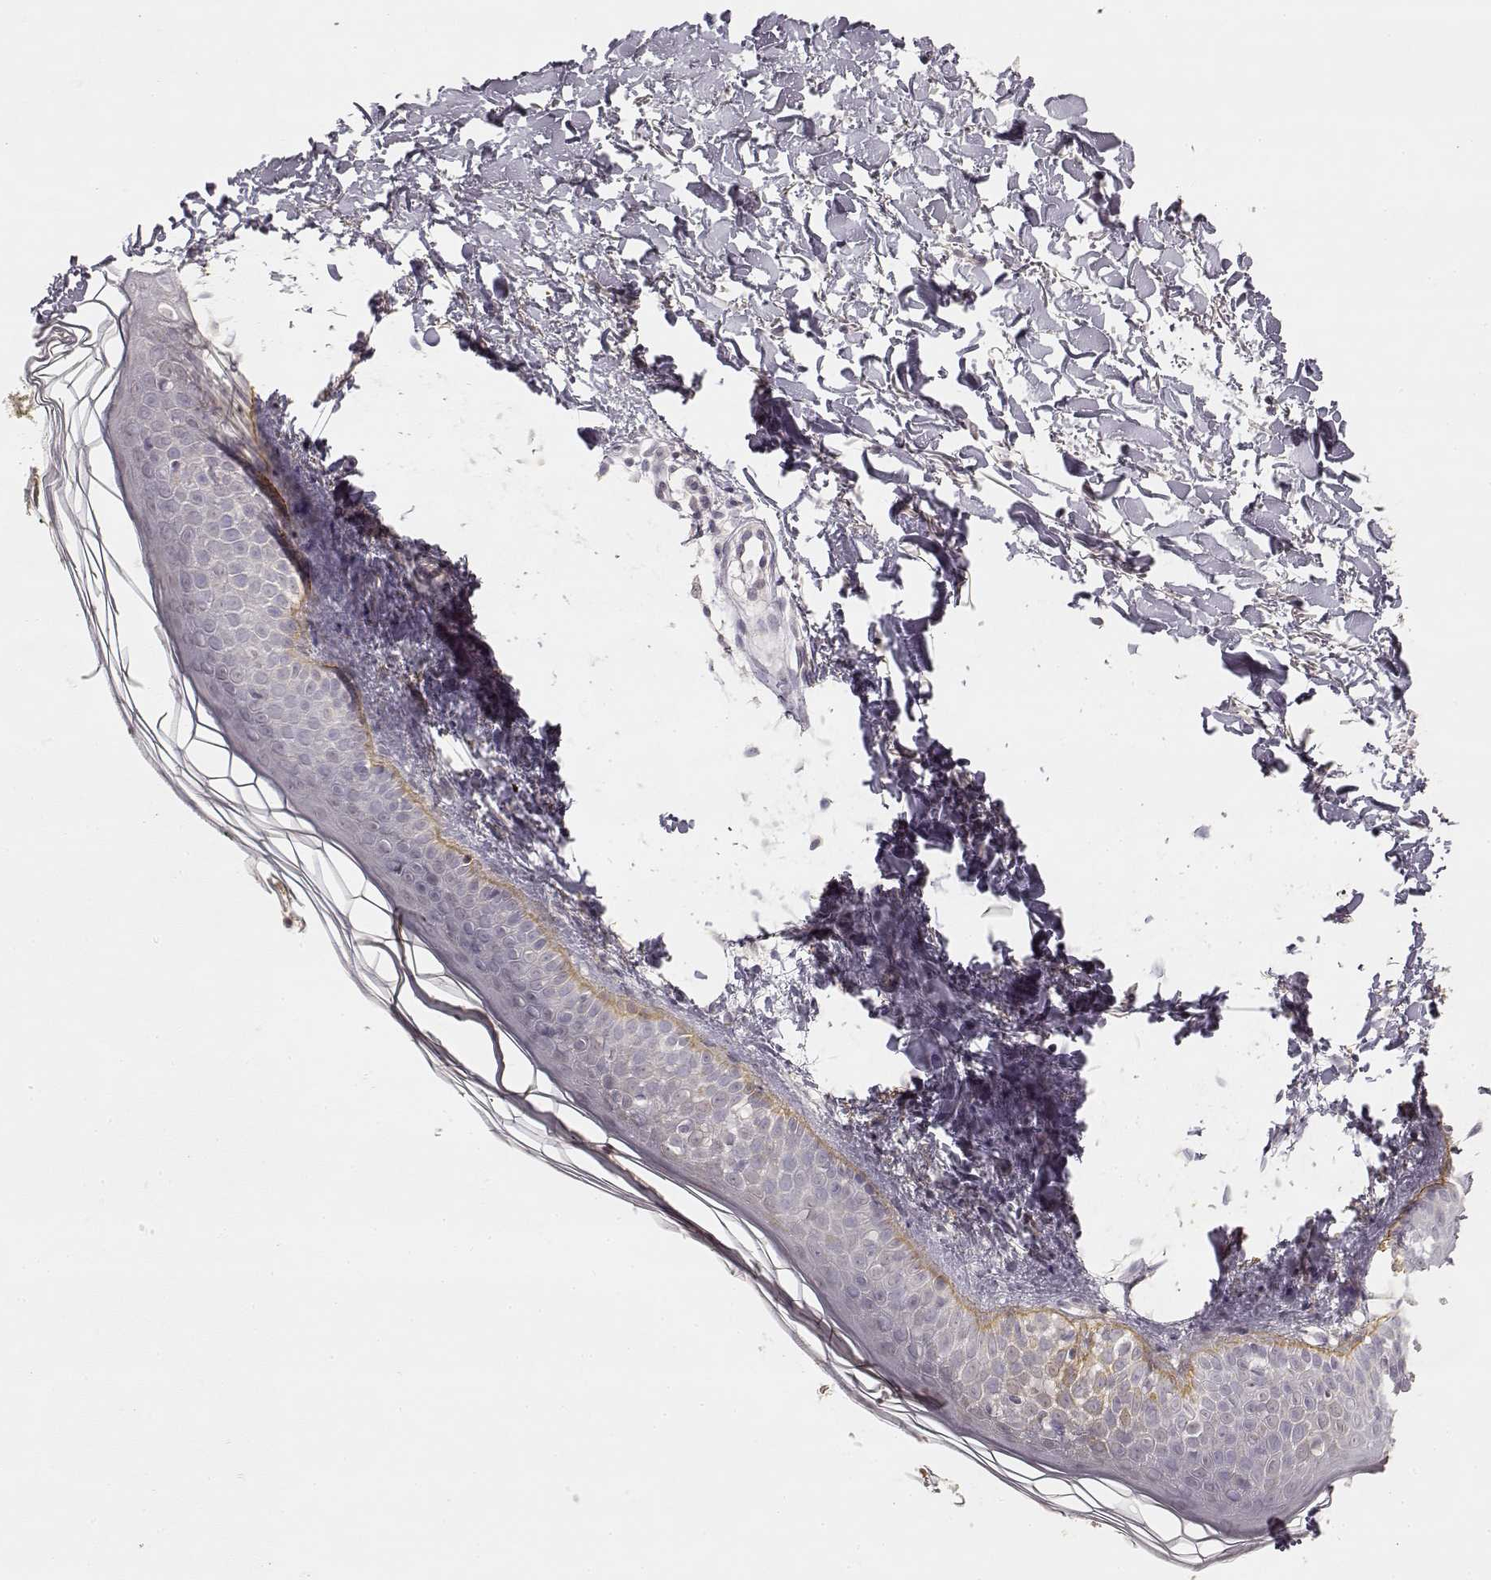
{"staining": {"intensity": "negative", "quantity": "none", "location": "none"}, "tissue": "skin", "cell_type": "Fibroblasts", "image_type": "normal", "snomed": [{"axis": "morphology", "description": "Normal tissue, NOS"}, {"axis": "topography", "description": "Skin"}], "caption": "This micrograph is of benign skin stained with immunohistochemistry to label a protein in brown with the nuclei are counter-stained blue. There is no expression in fibroblasts.", "gene": "LAMC2", "patient": {"sex": "female", "age": 62}}